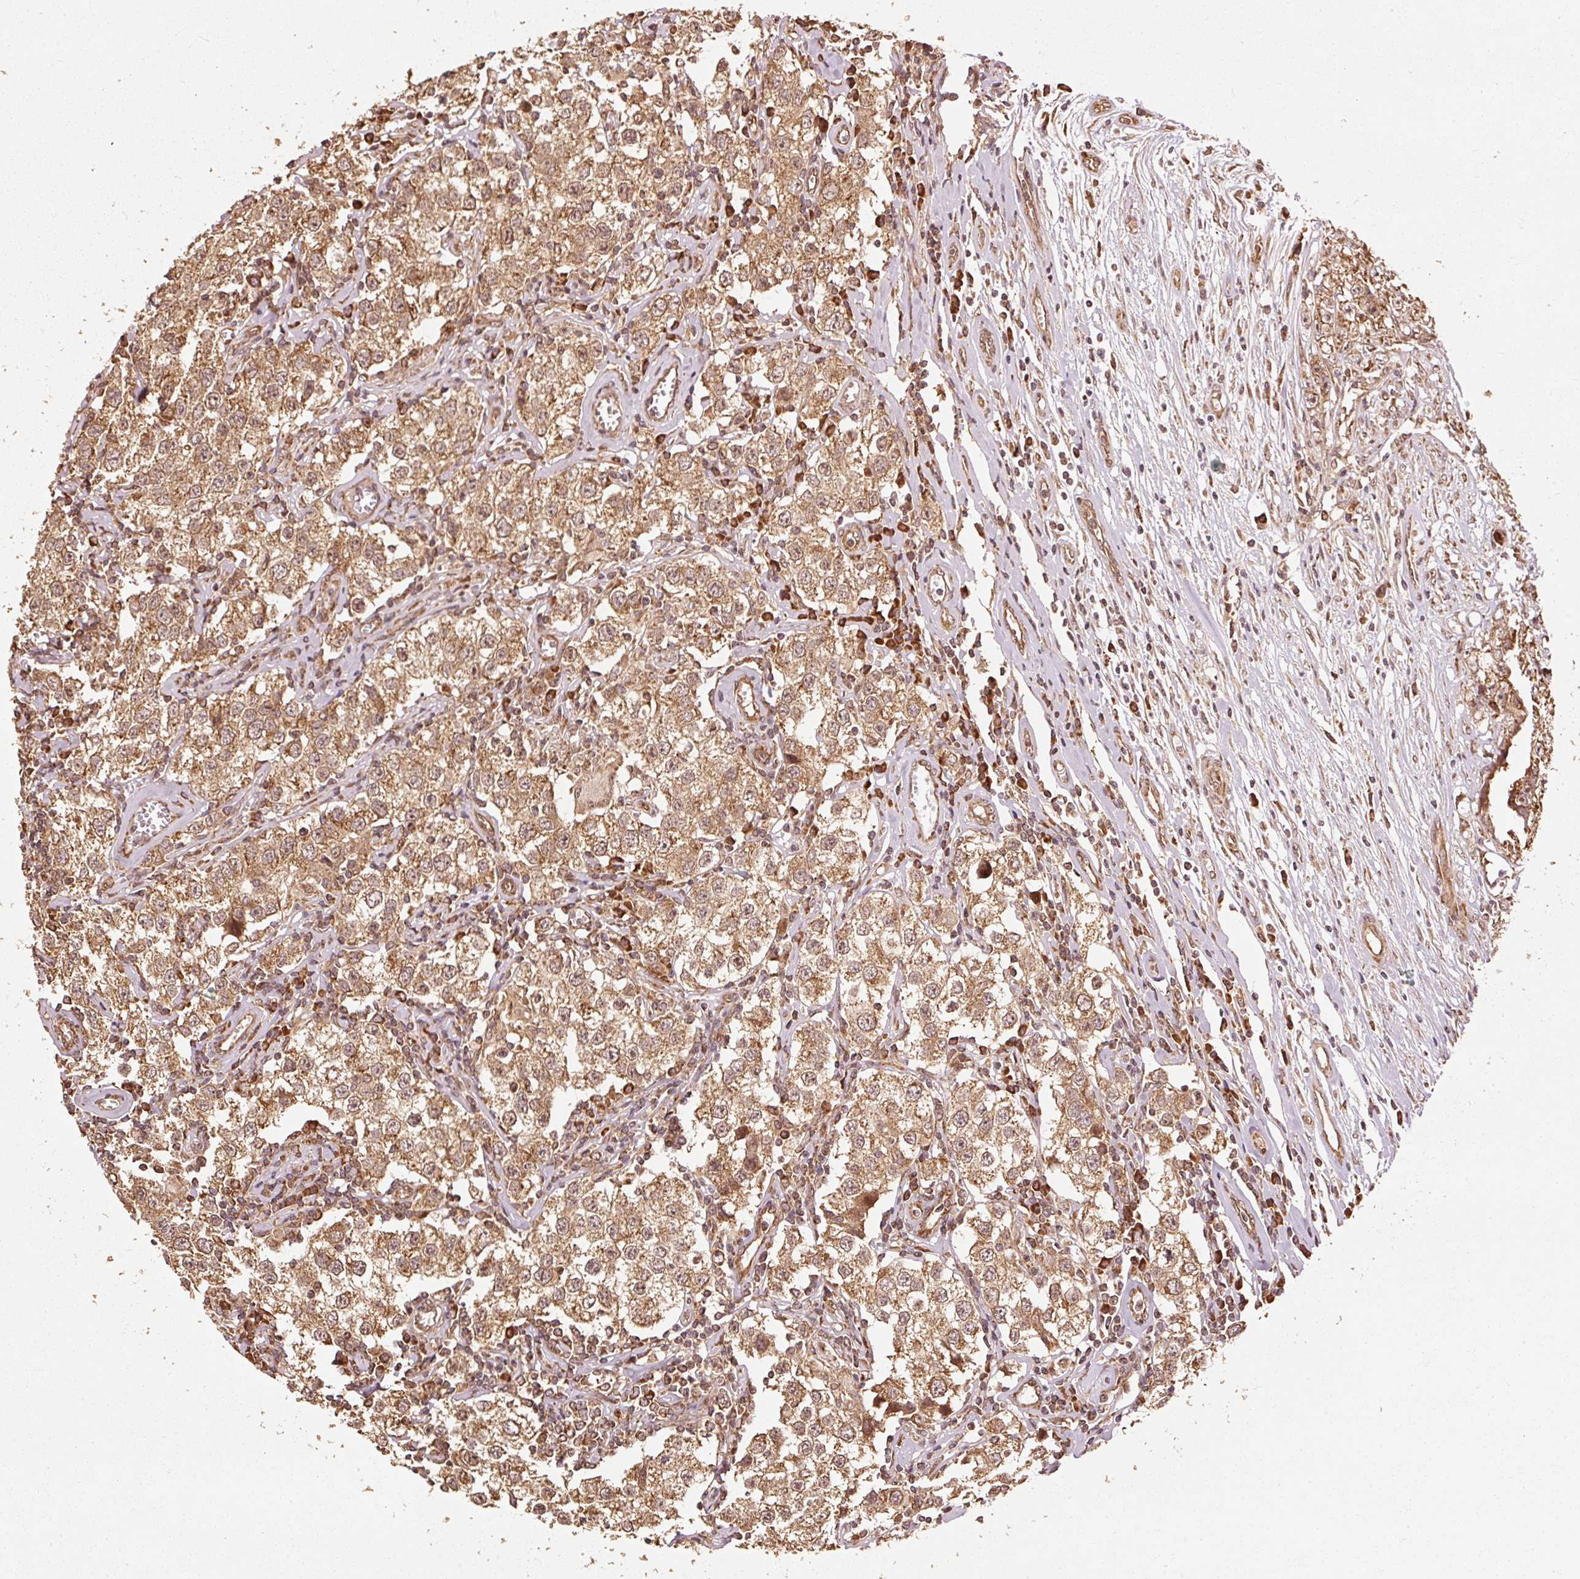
{"staining": {"intensity": "moderate", "quantity": ">75%", "location": "cytoplasmic/membranous"}, "tissue": "testis cancer", "cell_type": "Tumor cells", "image_type": "cancer", "snomed": [{"axis": "morphology", "description": "Seminoma, NOS"}, {"axis": "morphology", "description": "Carcinoma, Embryonal, NOS"}, {"axis": "topography", "description": "Testis"}], "caption": "Human testis cancer (seminoma) stained for a protein (brown) reveals moderate cytoplasmic/membranous positive positivity in about >75% of tumor cells.", "gene": "MRPL16", "patient": {"sex": "male", "age": 43}}